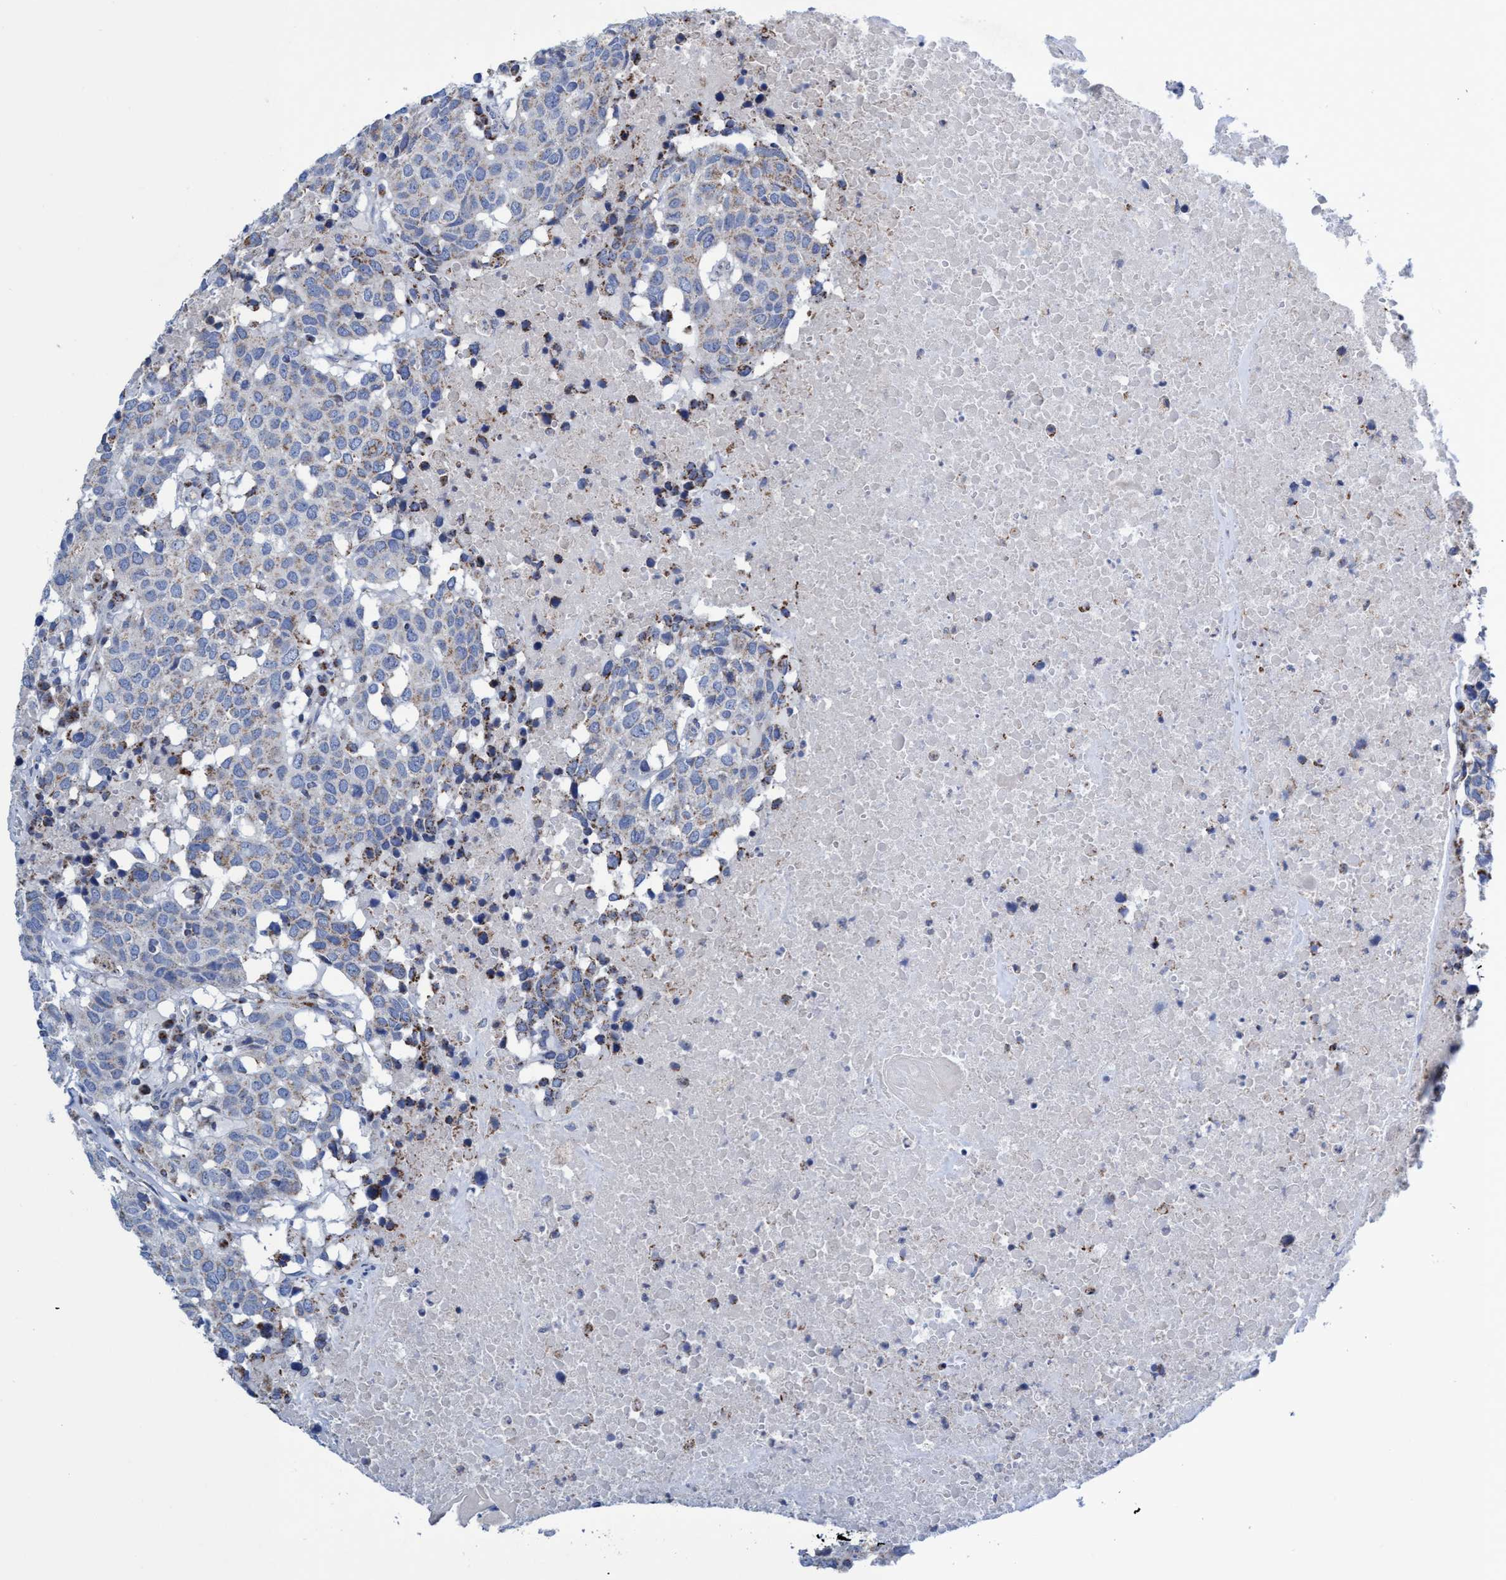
{"staining": {"intensity": "weak", "quantity": "<25%", "location": "cytoplasmic/membranous"}, "tissue": "head and neck cancer", "cell_type": "Tumor cells", "image_type": "cancer", "snomed": [{"axis": "morphology", "description": "Squamous cell carcinoma, NOS"}, {"axis": "topography", "description": "Head-Neck"}], "caption": "A histopathology image of human head and neck cancer (squamous cell carcinoma) is negative for staining in tumor cells. (Stains: DAB immunohistochemistry (IHC) with hematoxylin counter stain, Microscopy: brightfield microscopy at high magnification).", "gene": "ZNF750", "patient": {"sex": "male", "age": 66}}